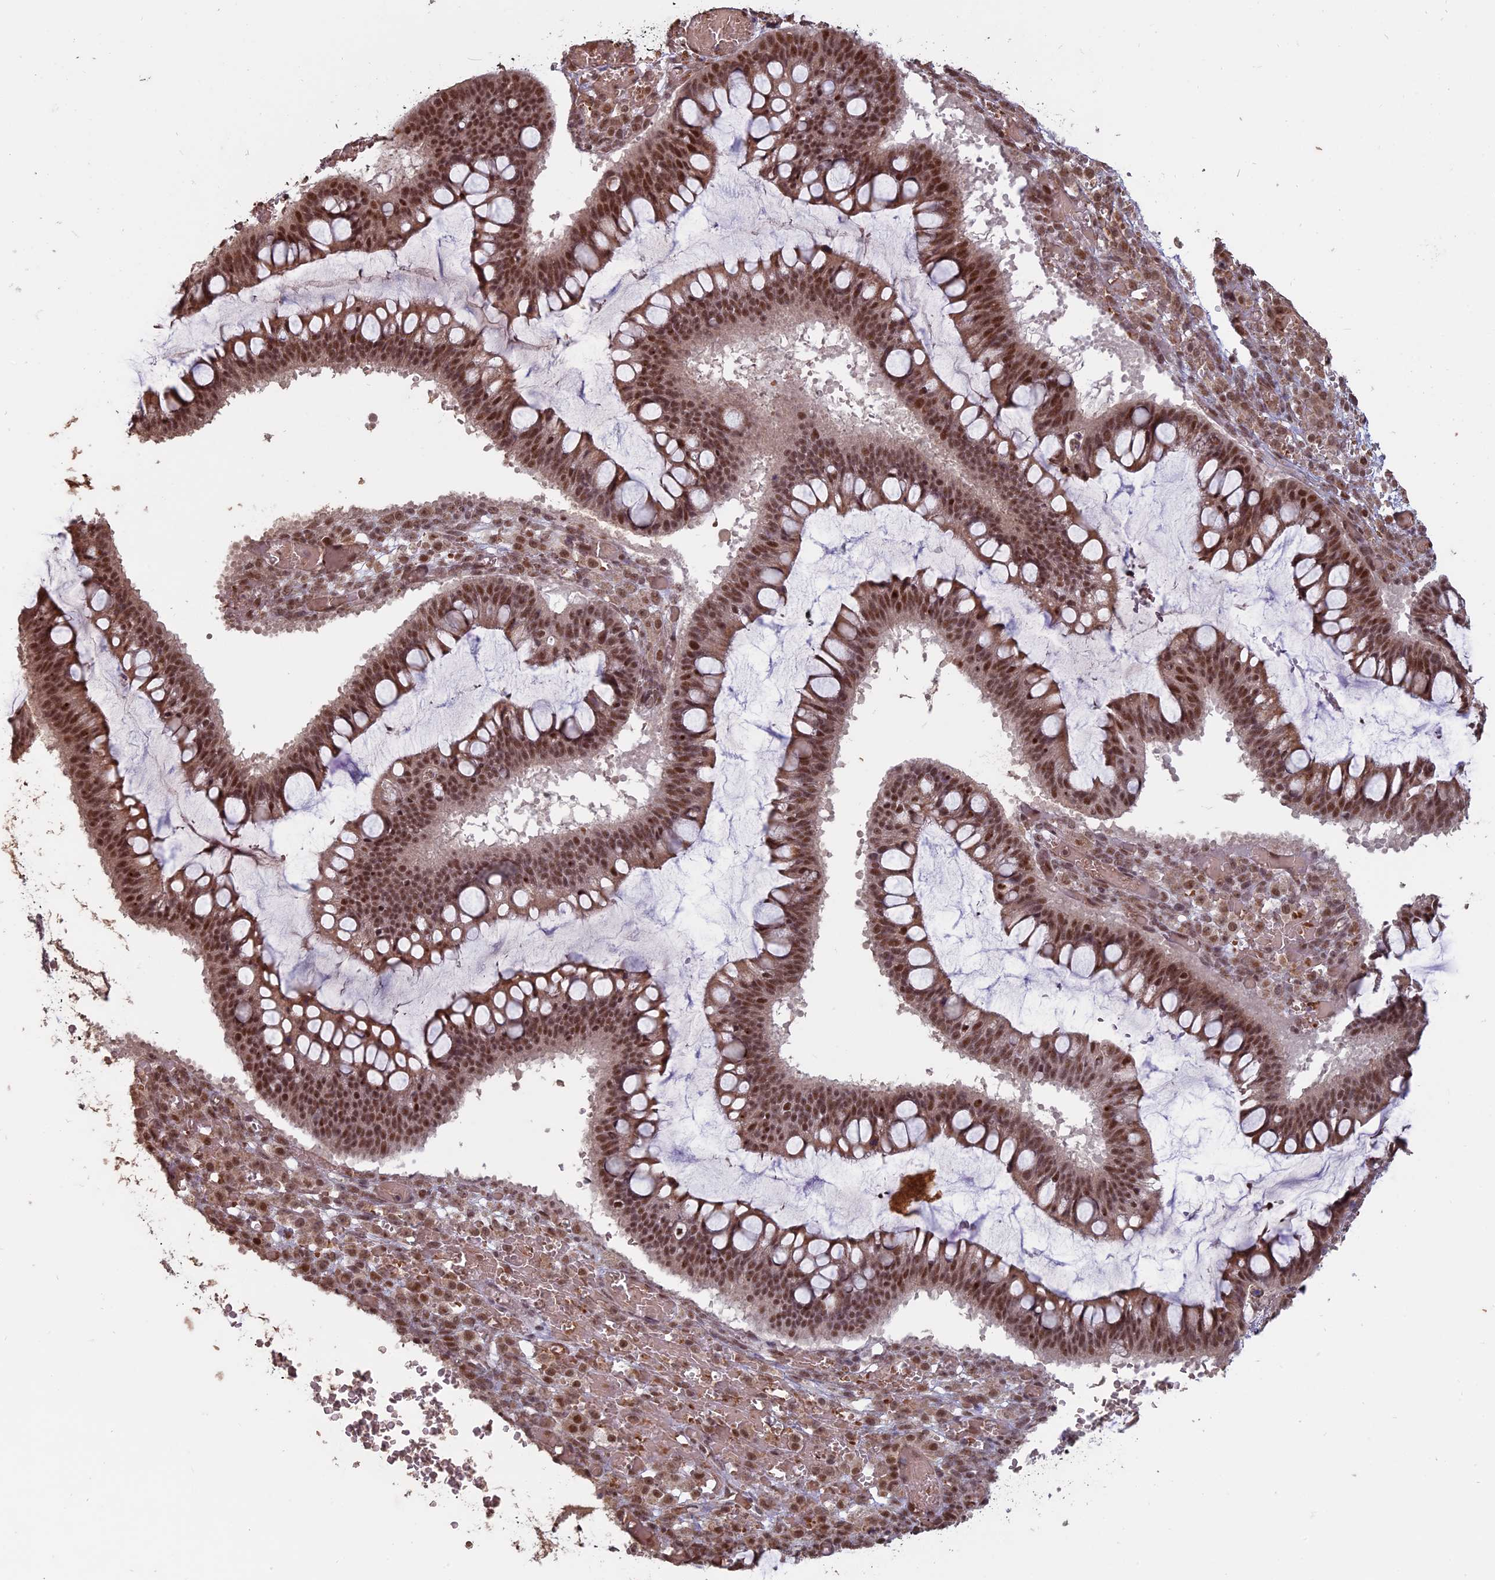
{"staining": {"intensity": "moderate", "quantity": ">75%", "location": "nuclear"}, "tissue": "ovarian cancer", "cell_type": "Tumor cells", "image_type": "cancer", "snomed": [{"axis": "morphology", "description": "Cystadenocarcinoma, mucinous, NOS"}, {"axis": "topography", "description": "Ovary"}], "caption": "Moderate nuclear staining is seen in about >75% of tumor cells in ovarian cancer.", "gene": "MFAP1", "patient": {"sex": "female", "age": 73}}